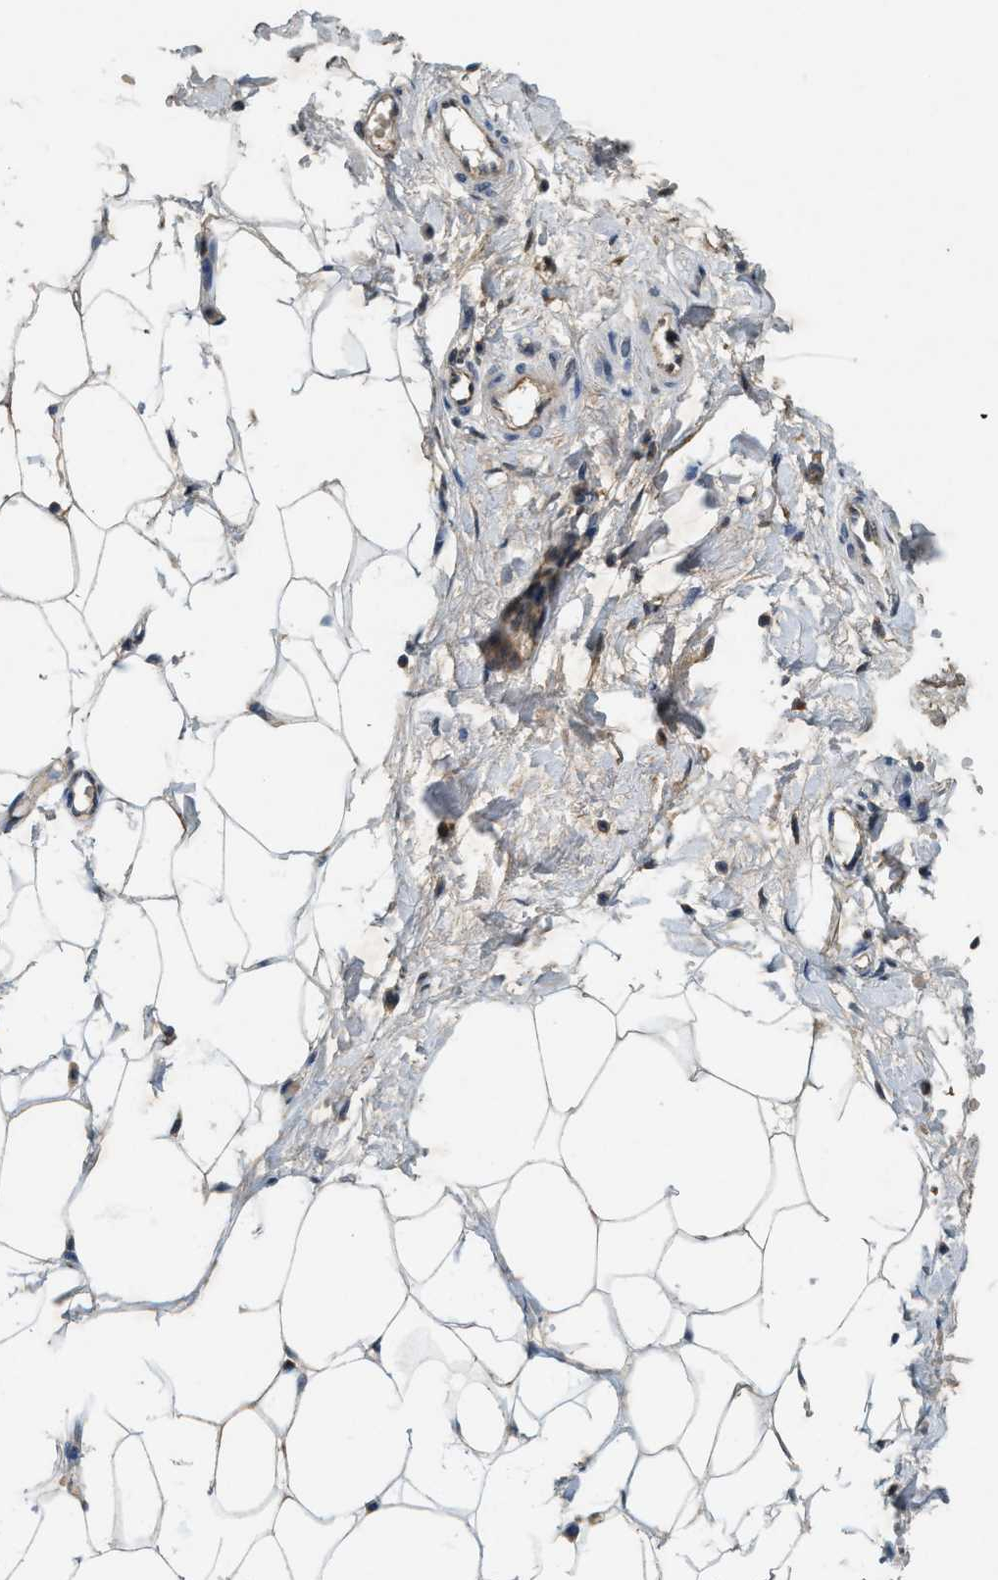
{"staining": {"intensity": "moderate", "quantity": "25%-75%", "location": "cytoplasmic/membranous"}, "tissue": "adipose tissue", "cell_type": "Adipocytes", "image_type": "normal", "snomed": [{"axis": "morphology", "description": "Normal tissue, NOS"}, {"axis": "topography", "description": "Soft tissue"}], "caption": "DAB (3,3'-diaminobenzidine) immunohistochemical staining of benign human adipose tissue displays moderate cytoplasmic/membranous protein expression in approximately 25%-75% of adipocytes.", "gene": "ARHGEF5", "patient": {"sex": "male", "age": 72}}